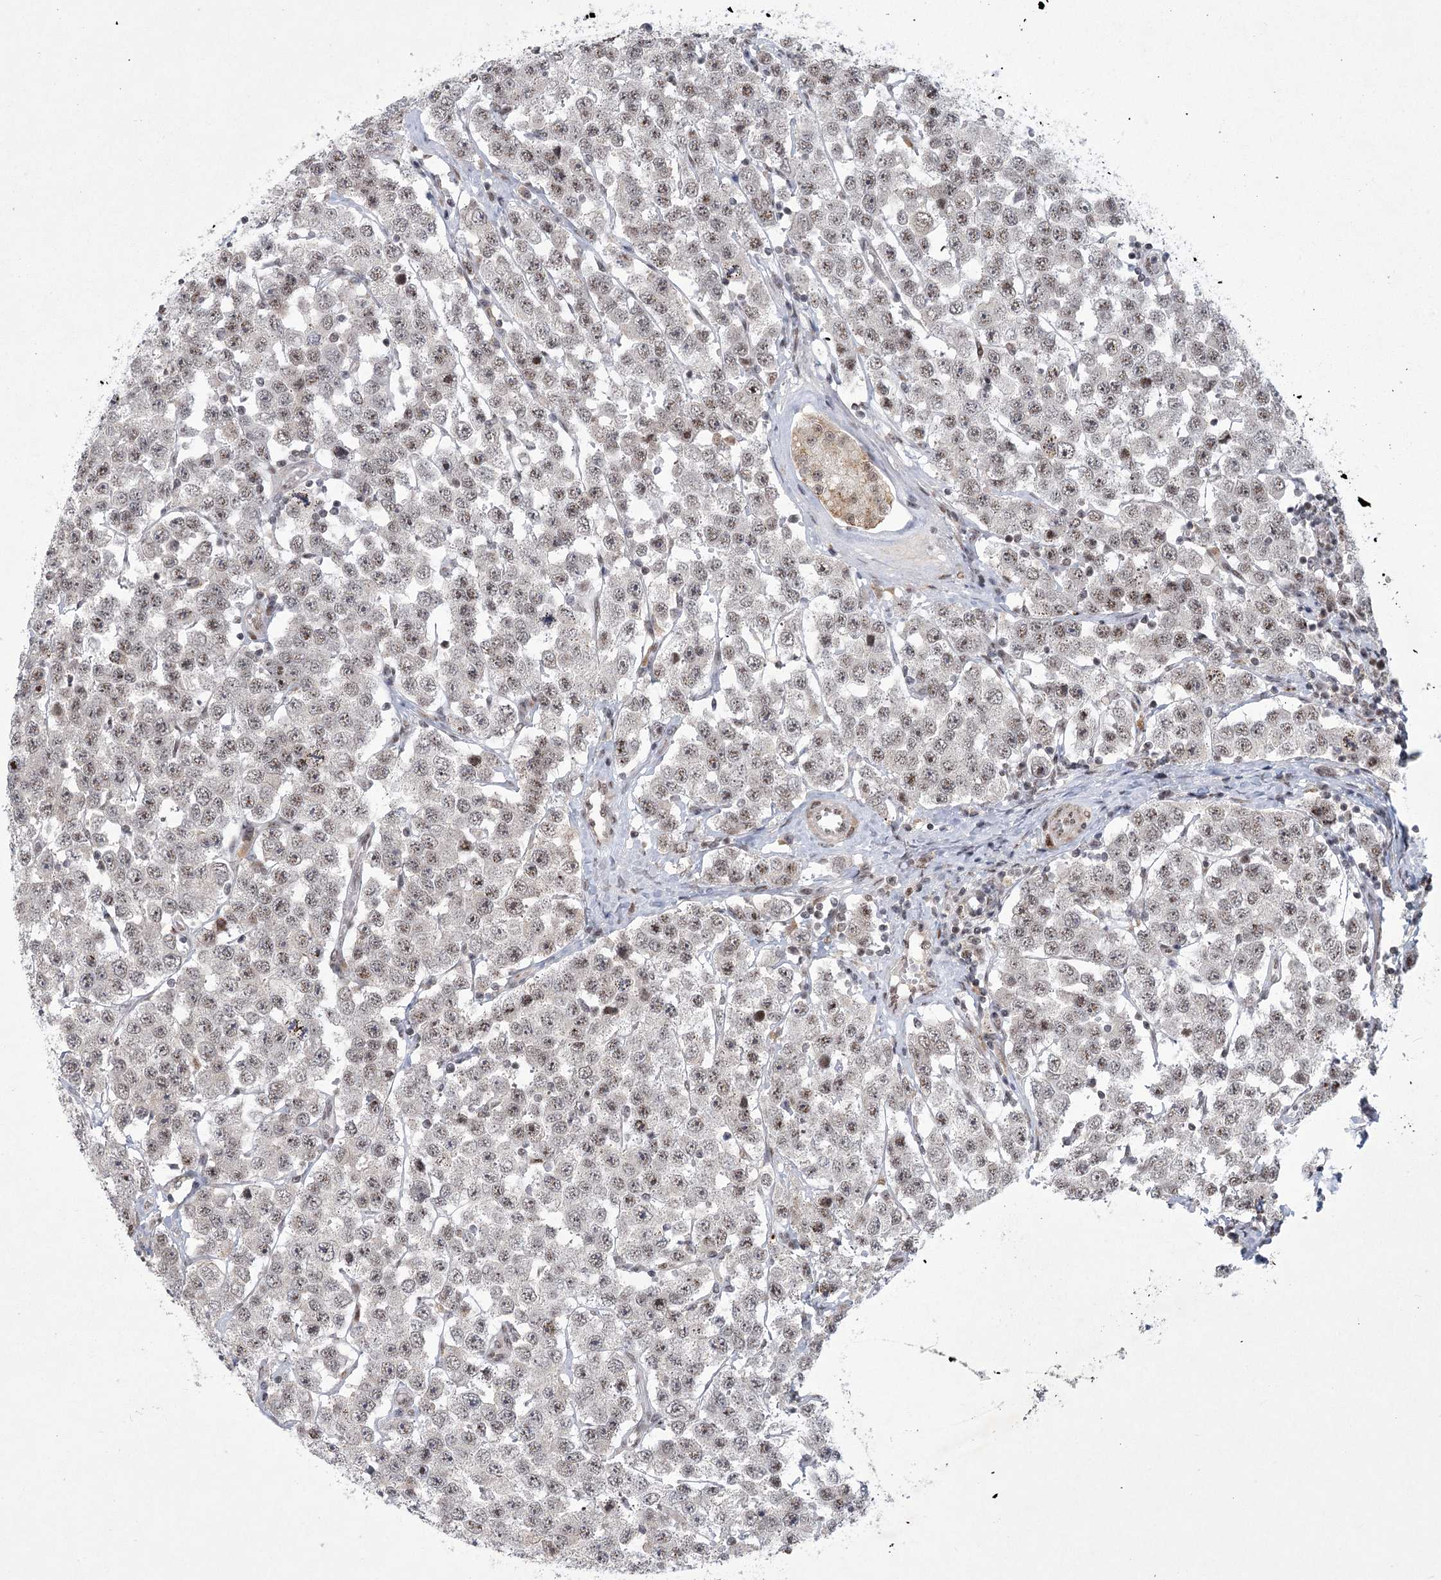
{"staining": {"intensity": "weak", "quantity": ">75%", "location": "nuclear"}, "tissue": "testis cancer", "cell_type": "Tumor cells", "image_type": "cancer", "snomed": [{"axis": "morphology", "description": "Seminoma, NOS"}, {"axis": "topography", "description": "Testis"}], "caption": "An image showing weak nuclear staining in approximately >75% of tumor cells in seminoma (testis), as visualized by brown immunohistochemical staining.", "gene": "CIB4", "patient": {"sex": "male", "age": 28}}